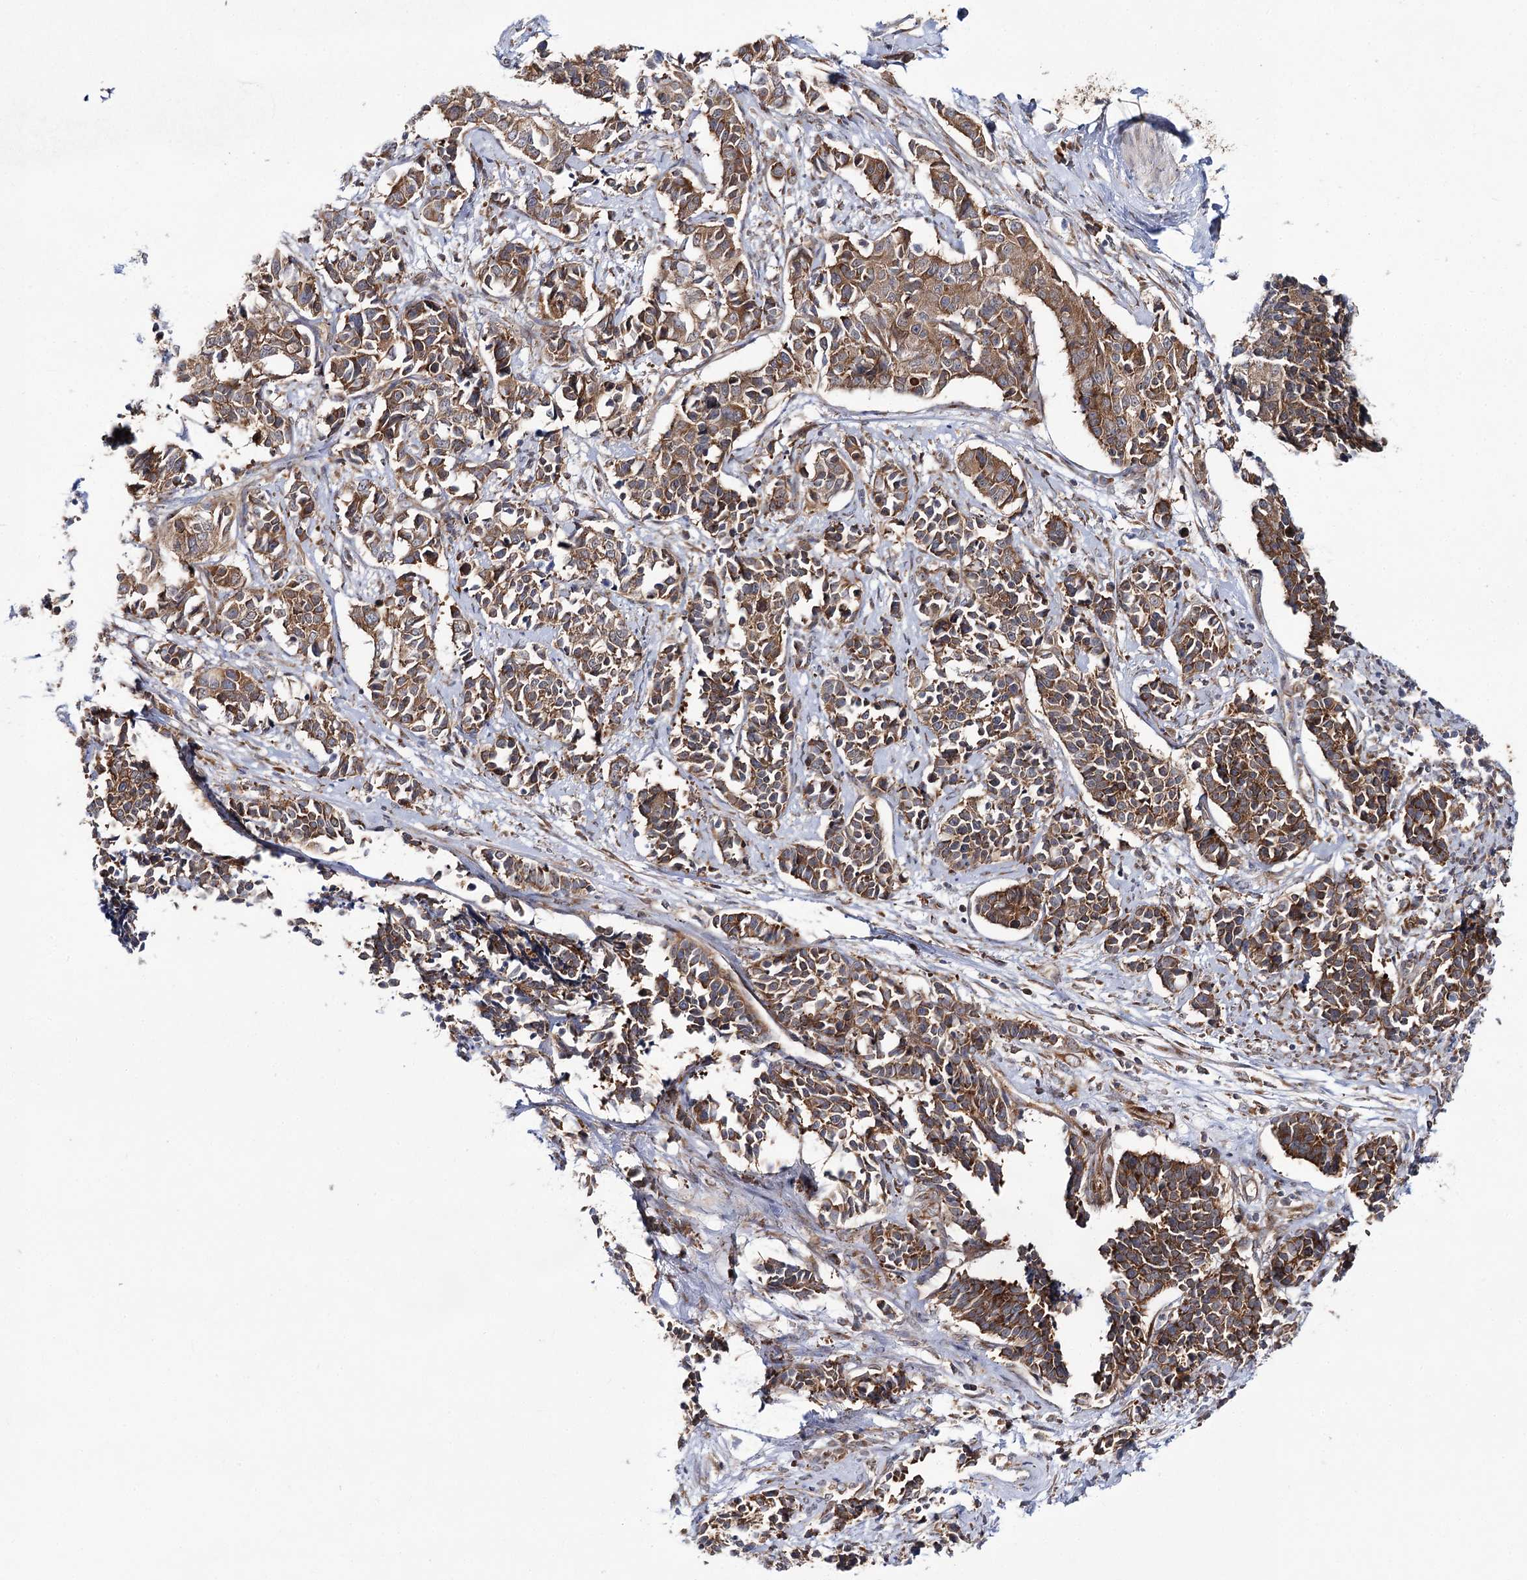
{"staining": {"intensity": "moderate", "quantity": ">75%", "location": "cytoplasmic/membranous"}, "tissue": "cervical cancer", "cell_type": "Tumor cells", "image_type": "cancer", "snomed": [{"axis": "morphology", "description": "Normal tissue, NOS"}, {"axis": "morphology", "description": "Squamous cell carcinoma, NOS"}, {"axis": "topography", "description": "Cervix"}], "caption": "Immunohistochemical staining of human squamous cell carcinoma (cervical) reveals moderate cytoplasmic/membranous protein expression in about >75% of tumor cells.", "gene": "VWA2", "patient": {"sex": "female", "age": 35}}